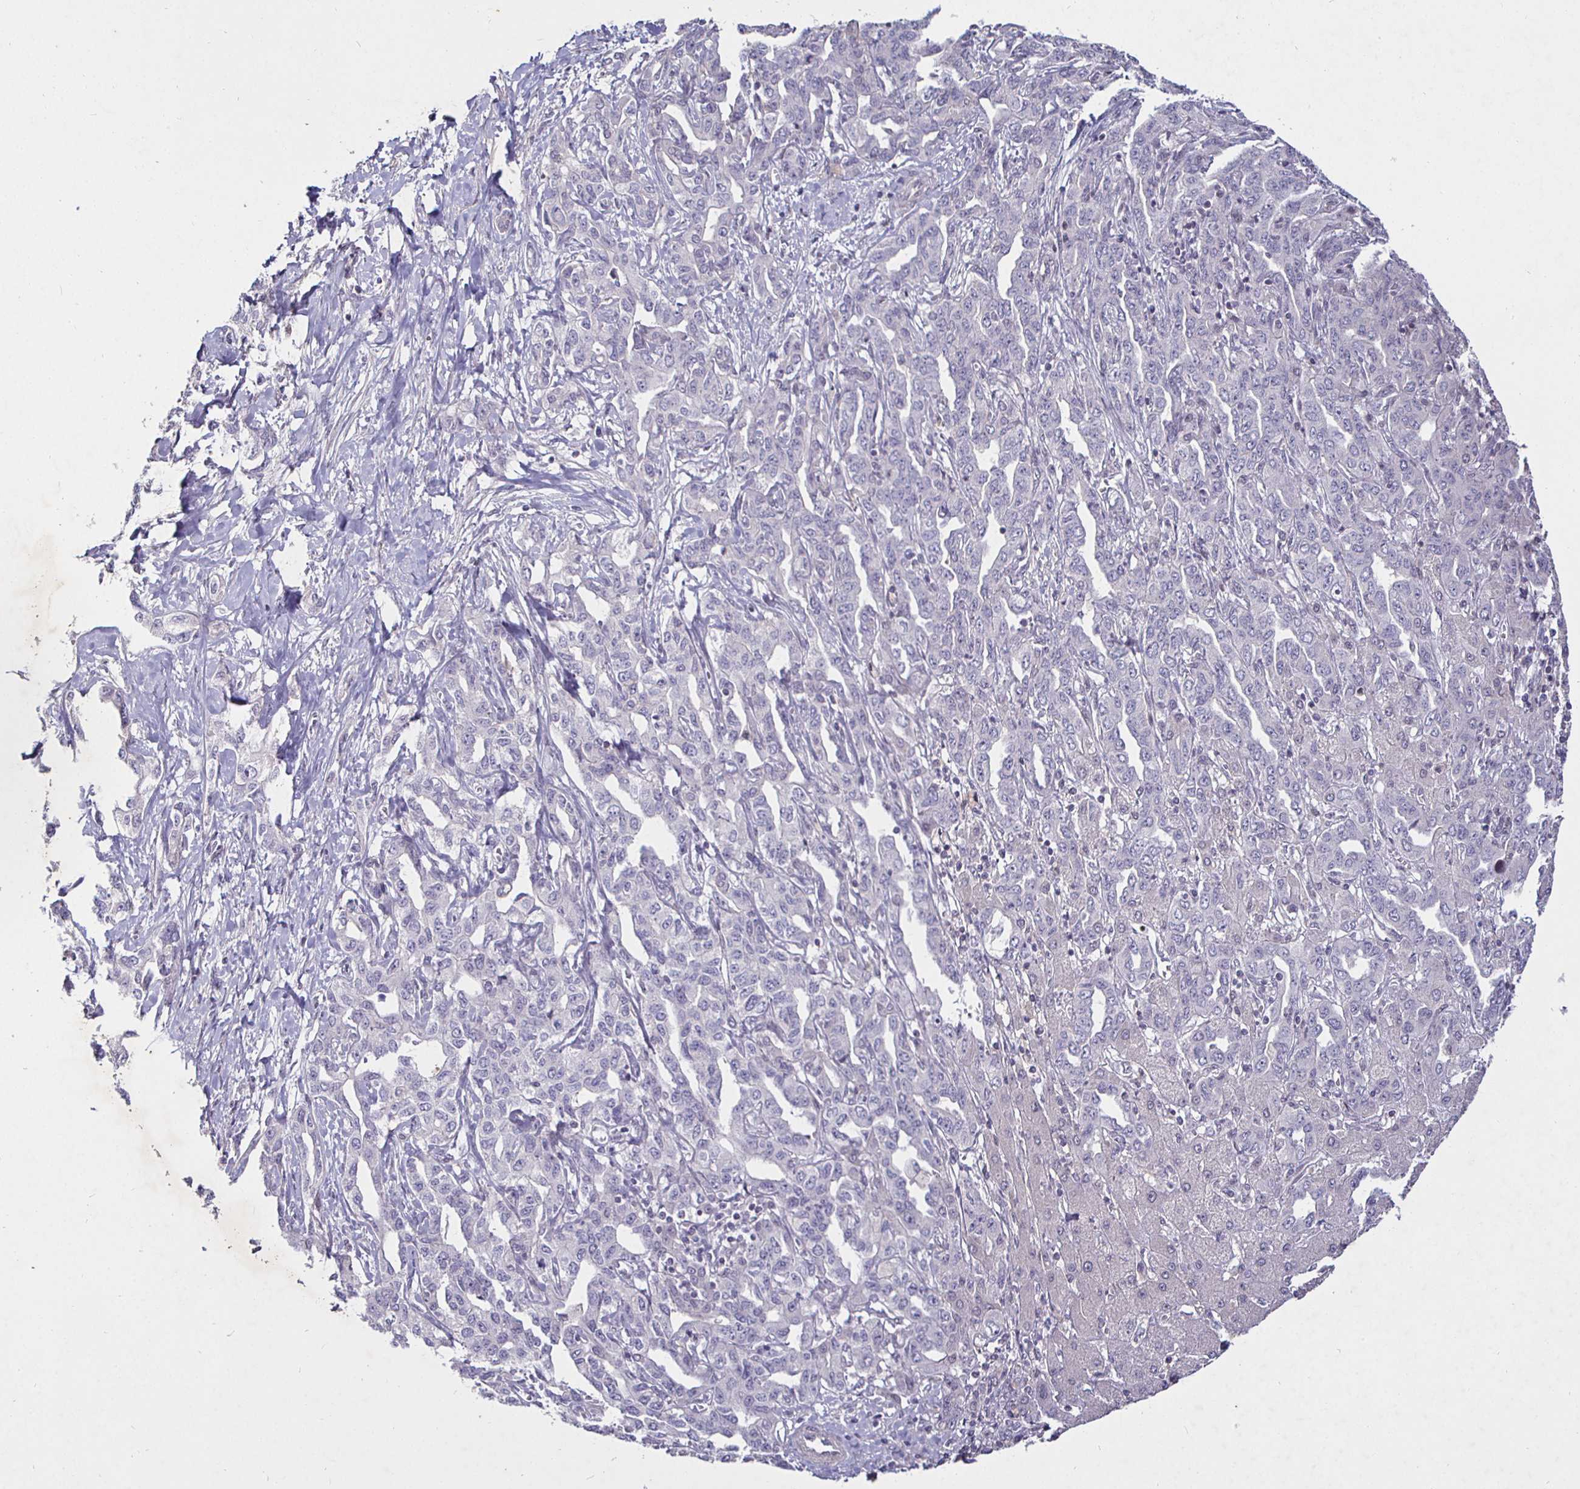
{"staining": {"intensity": "negative", "quantity": "none", "location": "none"}, "tissue": "liver cancer", "cell_type": "Tumor cells", "image_type": "cancer", "snomed": [{"axis": "morphology", "description": "Cholangiocarcinoma"}, {"axis": "topography", "description": "Liver"}], "caption": "There is no significant positivity in tumor cells of liver cholangiocarcinoma.", "gene": "MLH1", "patient": {"sex": "male", "age": 59}}